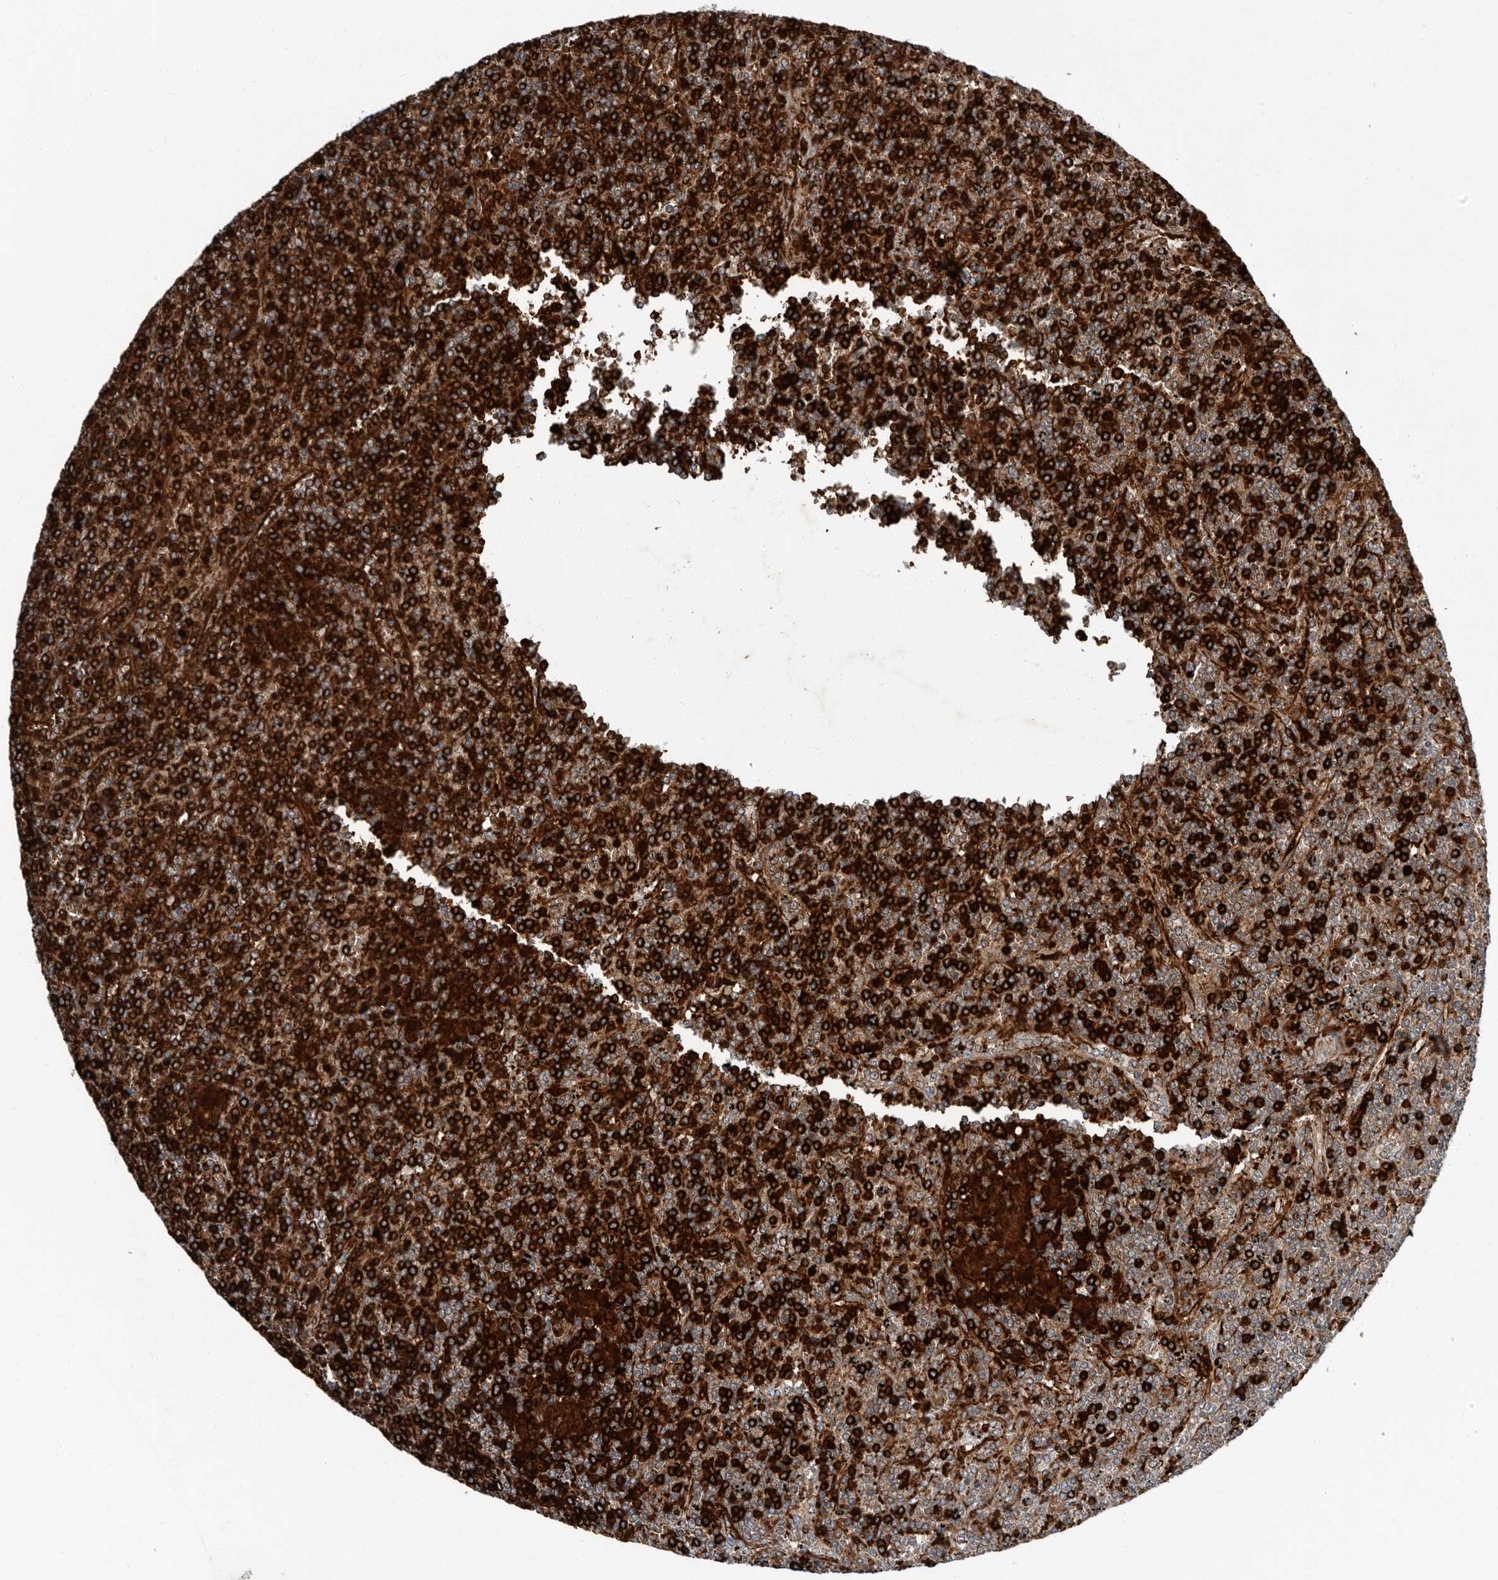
{"staining": {"intensity": "strong", "quantity": "25%-75%", "location": "cytoplasmic/membranous"}, "tissue": "lymphoma", "cell_type": "Tumor cells", "image_type": "cancer", "snomed": [{"axis": "morphology", "description": "Malignant lymphoma, non-Hodgkin's type, Low grade"}, {"axis": "topography", "description": "Spleen"}], "caption": "Immunohistochemical staining of low-grade malignant lymphoma, non-Hodgkin's type demonstrates high levels of strong cytoplasmic/membranous protein staining in about 25%-75% of tumor cells.", "gene": "FBXO31", "patient": {"sex": "female", "age": 19}}